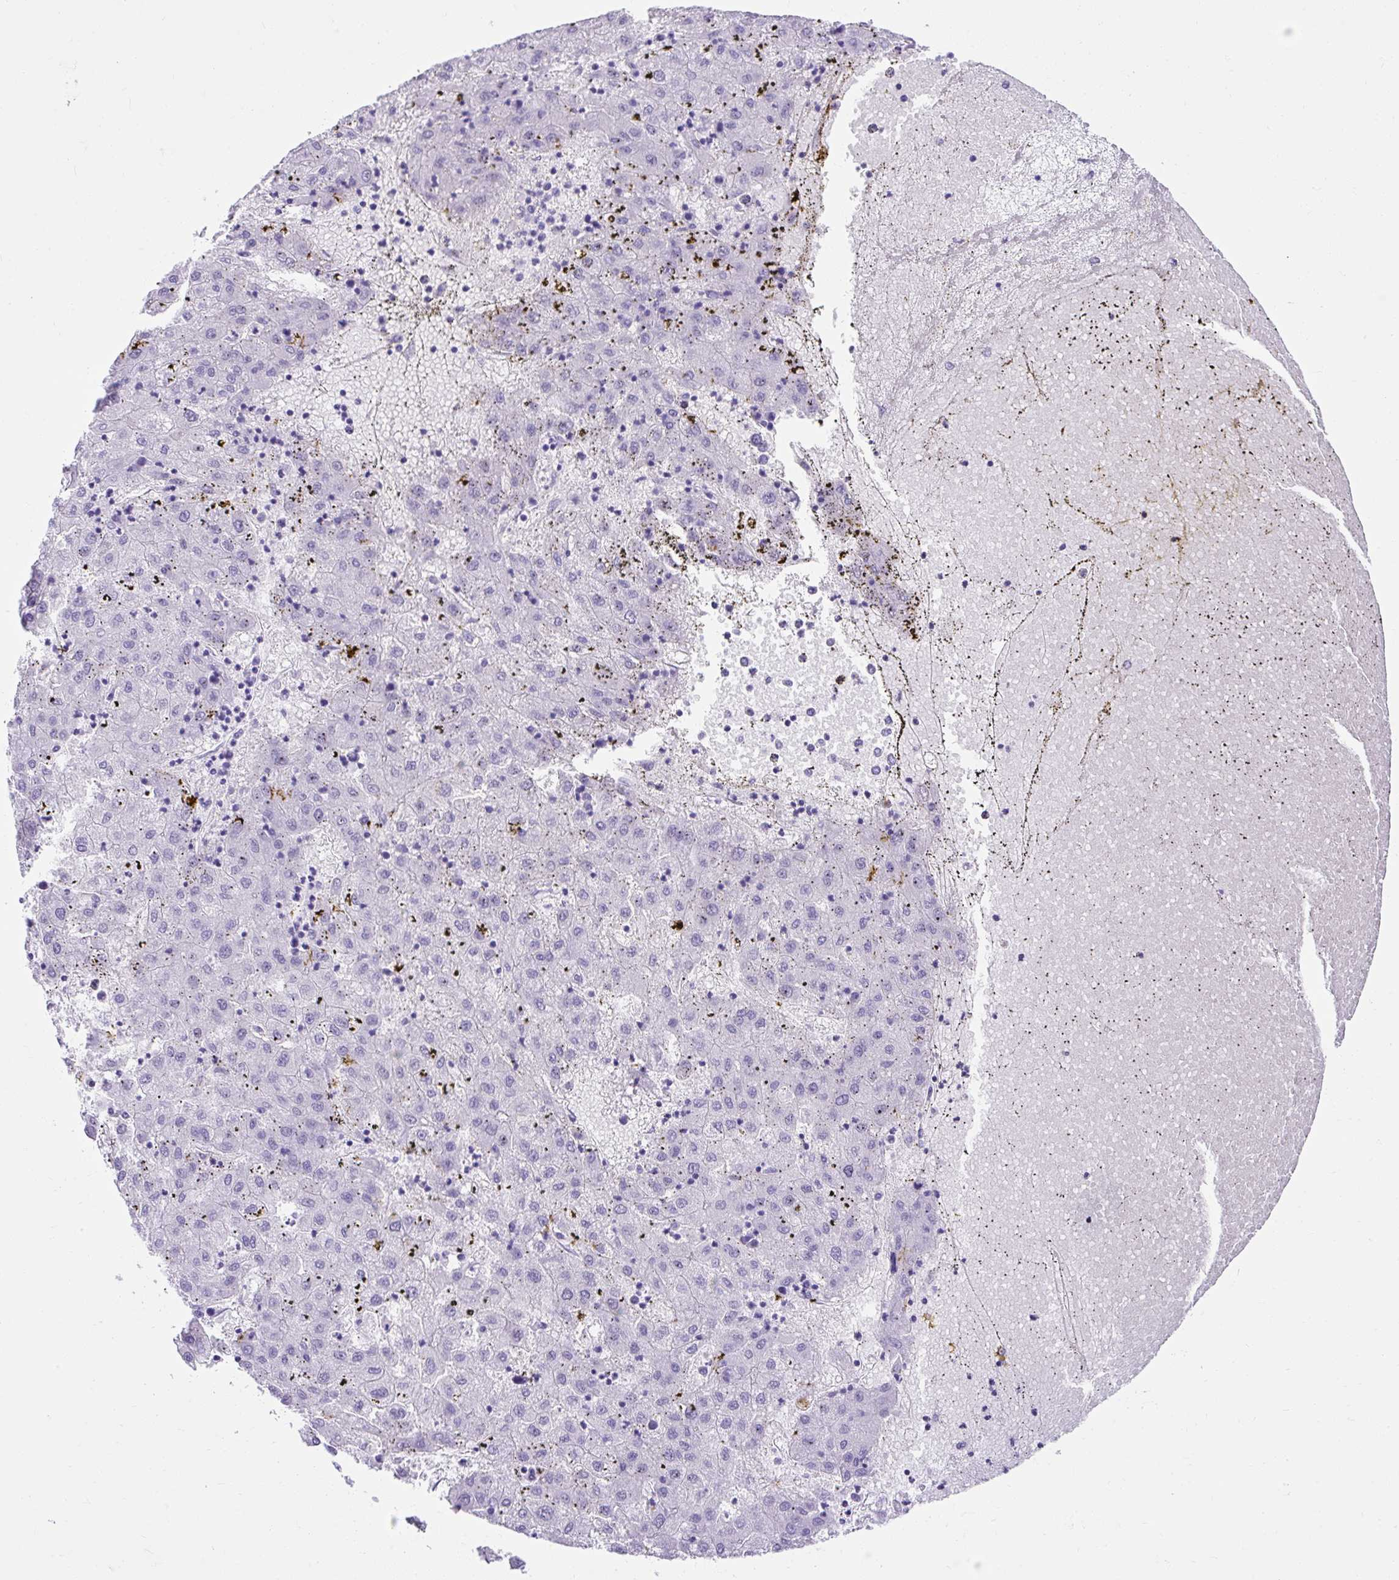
{"staining": {"intensity": "negative", "quantity": "none", "location": "none"}, "tissue": "liver cancer", "cell_type": "Tumor cells", "image_type": "cancer", "snomed": [{"axis": "morphology", "description": "Carcinoma, Hepatocellular, NOS"}, {"axis": "topography", "description": "Liver"}], "caption": "Liver cancer was stained to show a protein in brown. There is no significant expression in tumor cells.", "gene": "KRT12", "patient": {"sex": "male", "age": 72}}